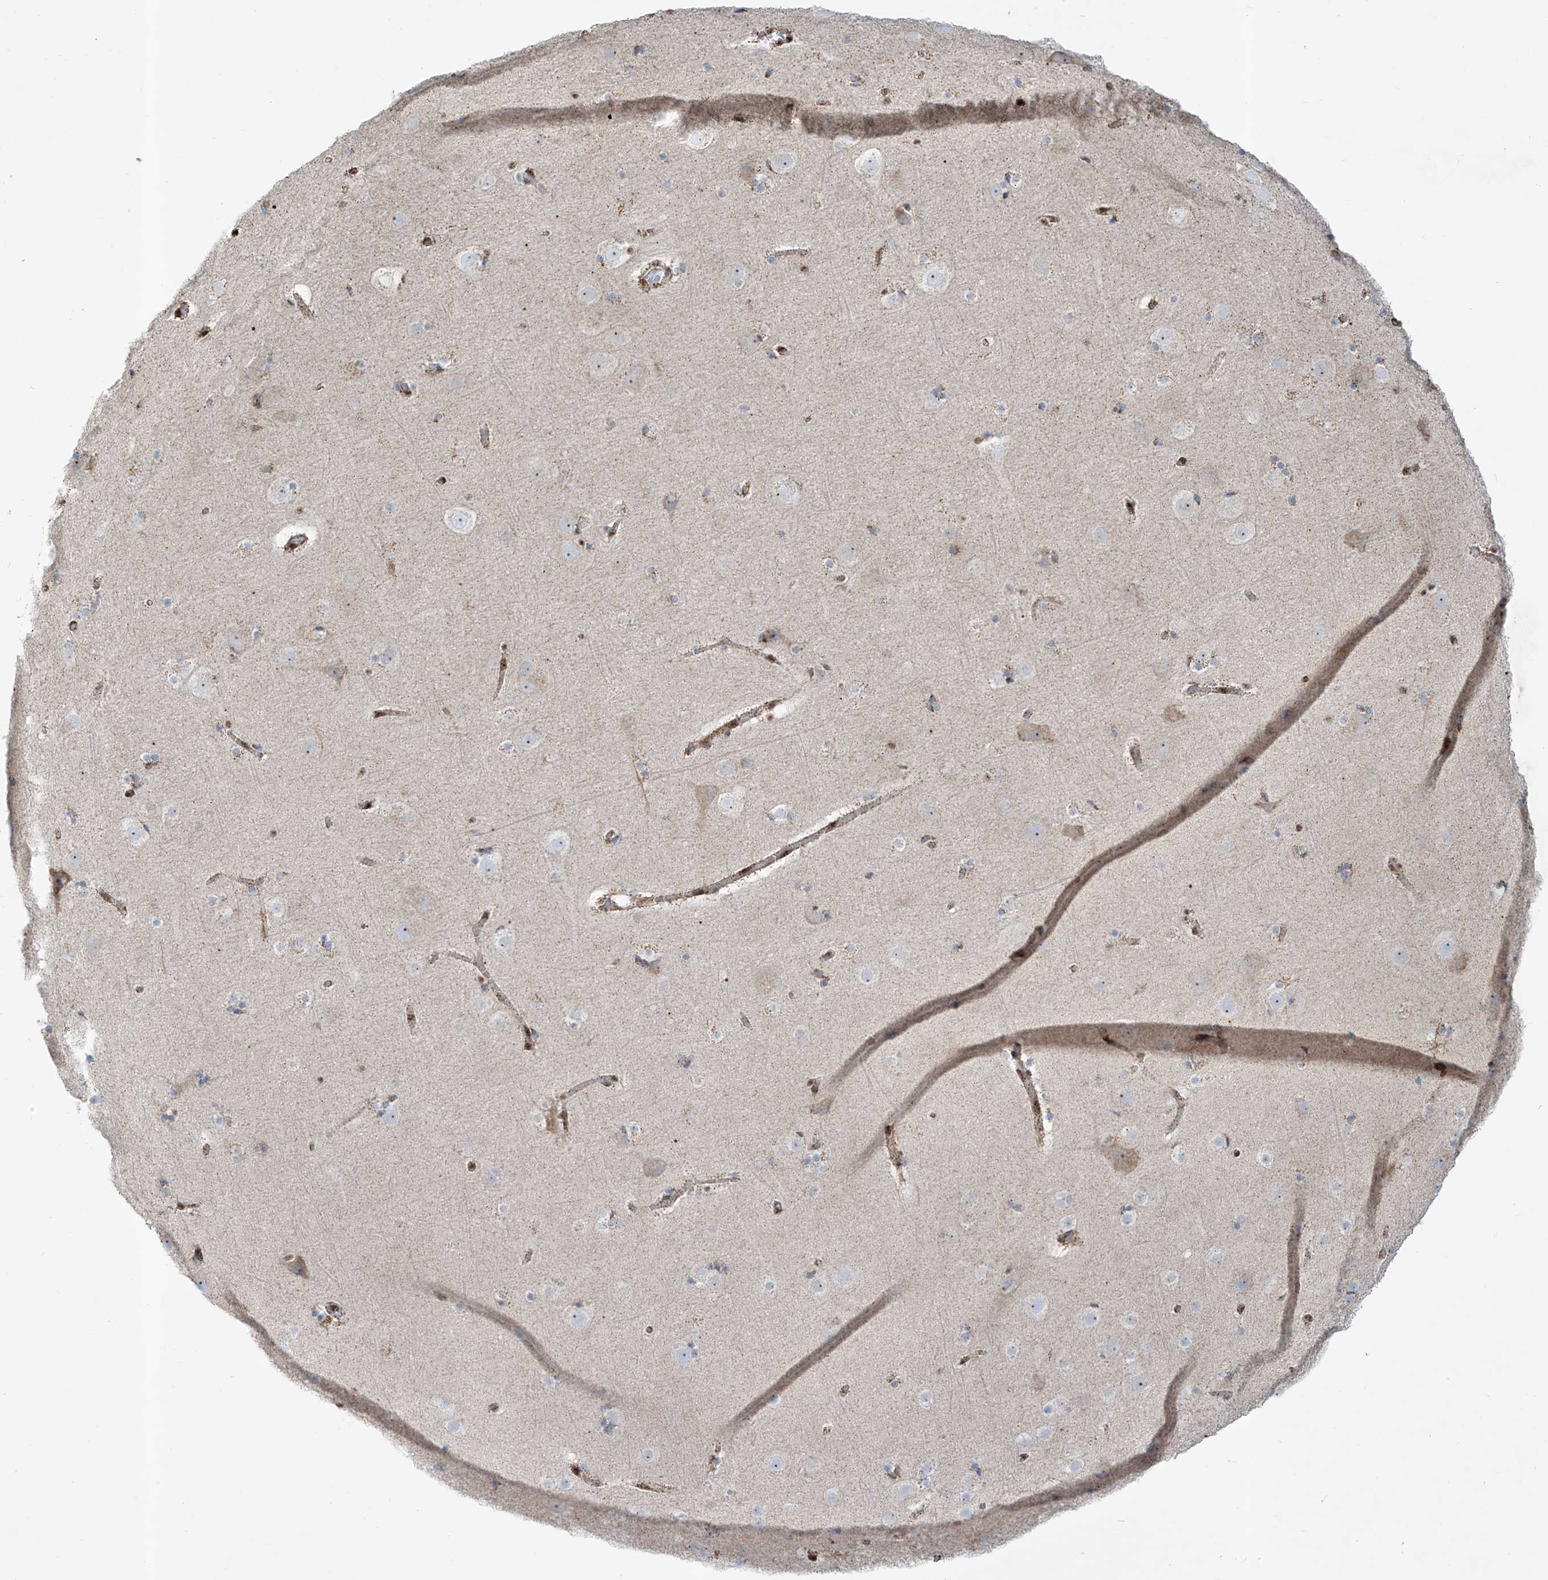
{"staining": {"intensity": "moderate", "quantity": ">75%", "location": "cytoplasmic/membranous"}, "tissue": "cerebral cortex", "cell_type": "Endothelial cells", "image_type": "normal", "snomed": [{"axis": "morphology", "description": "Normal tissue, NOS"}, {"axis": "topography", "description": "Cerebral cortex"}], "caption": "Cerebral cortex stained for a protein demonstrates moderate cytoplasmic/membranous positivity in endothelial cells. (DAB = brown stain, brightfield microscopy at high magnification).", "gene": "ZBTB8A", "patient": {"sex": "male", "age": 57}}